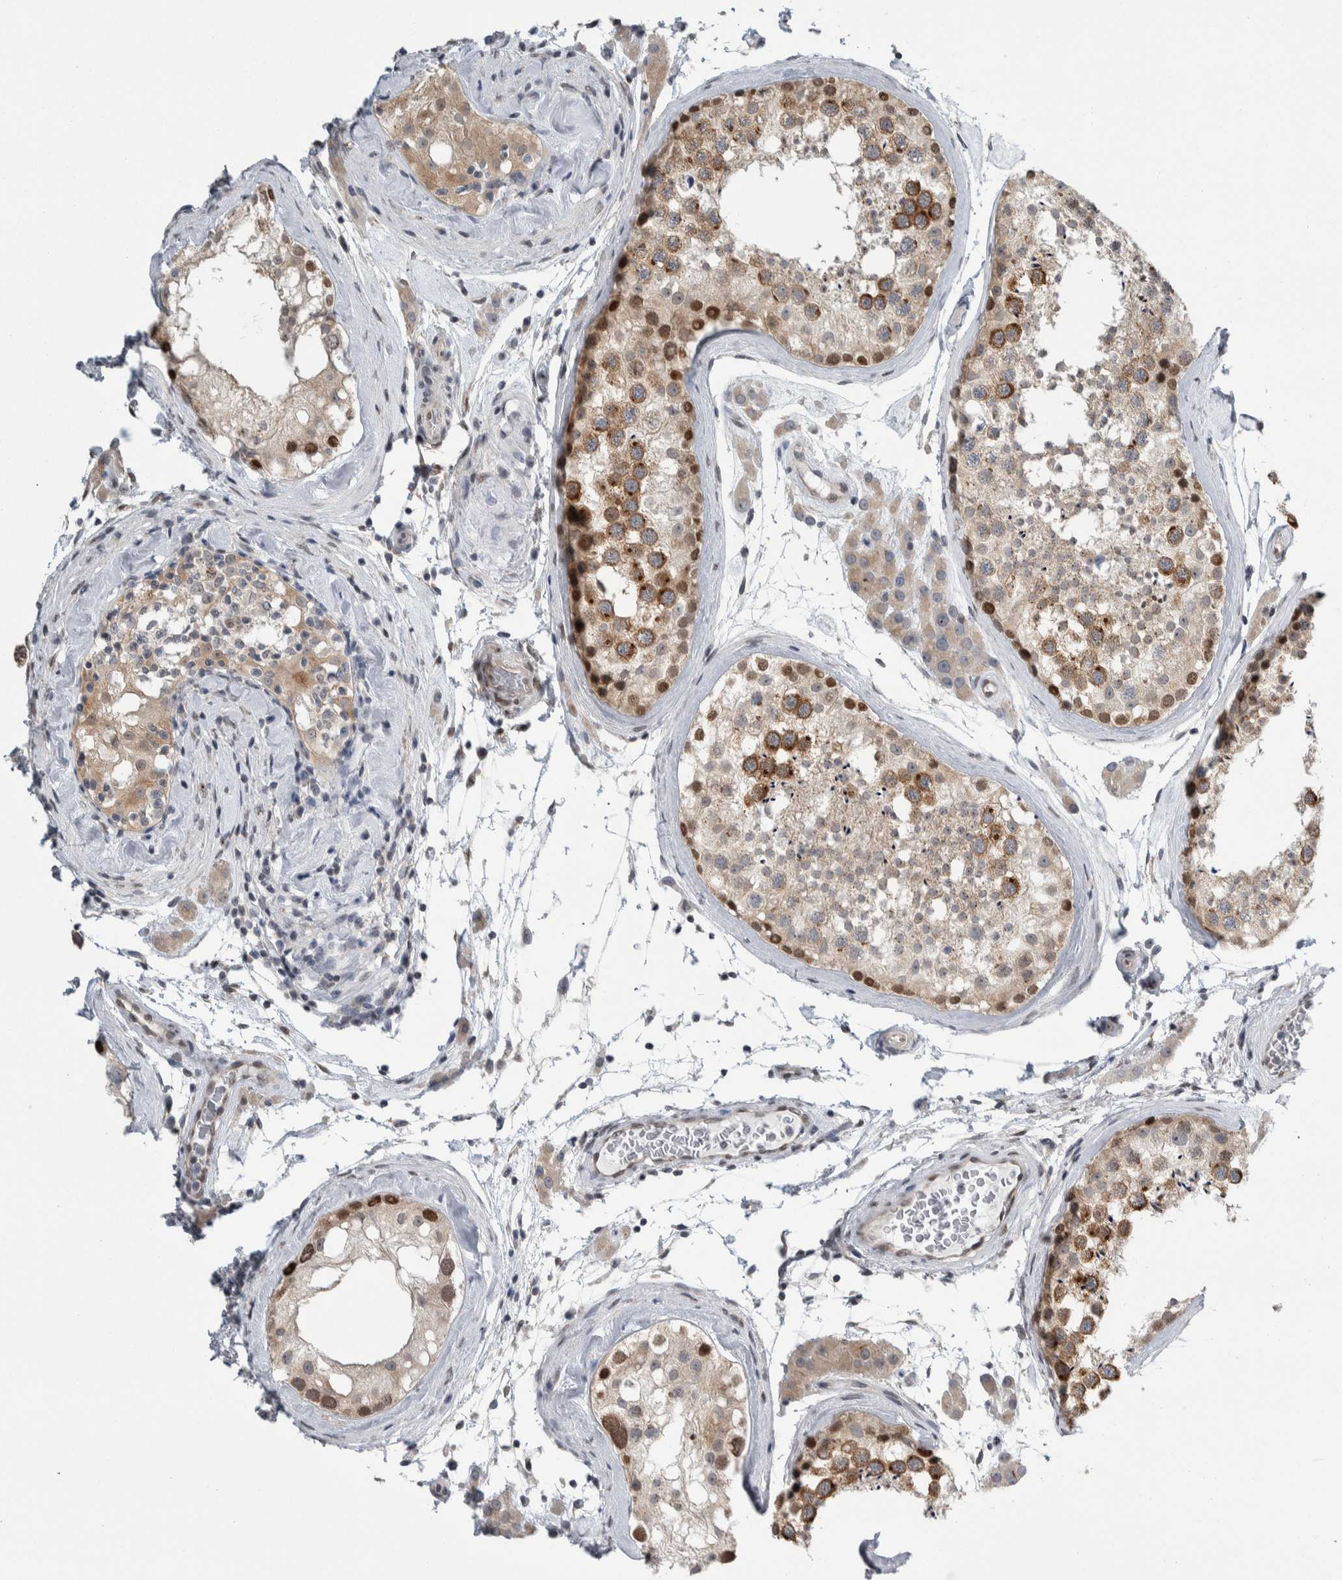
{"staining": {"intensity": "moderate", "quantity": "25%-75%", "location": "cytoplasmic/membranous"}, "tissue": "testis", "cell_type": "Cells in seminiferous ducts", "image_type": "normal", "snomed": [{"axis": "morphology", "description": "Normal tissue, NOS"}, {"axis": "topography", "description": "Testis"}], "caption": "A medium amount of moderate cytoplasmic/membranous expression is seen in approximately 25%-75% of cells in seminiferous ducts in normal testis.", "gene": "TAX1BP1", "patient": {"sex": "male", "age": 46}}